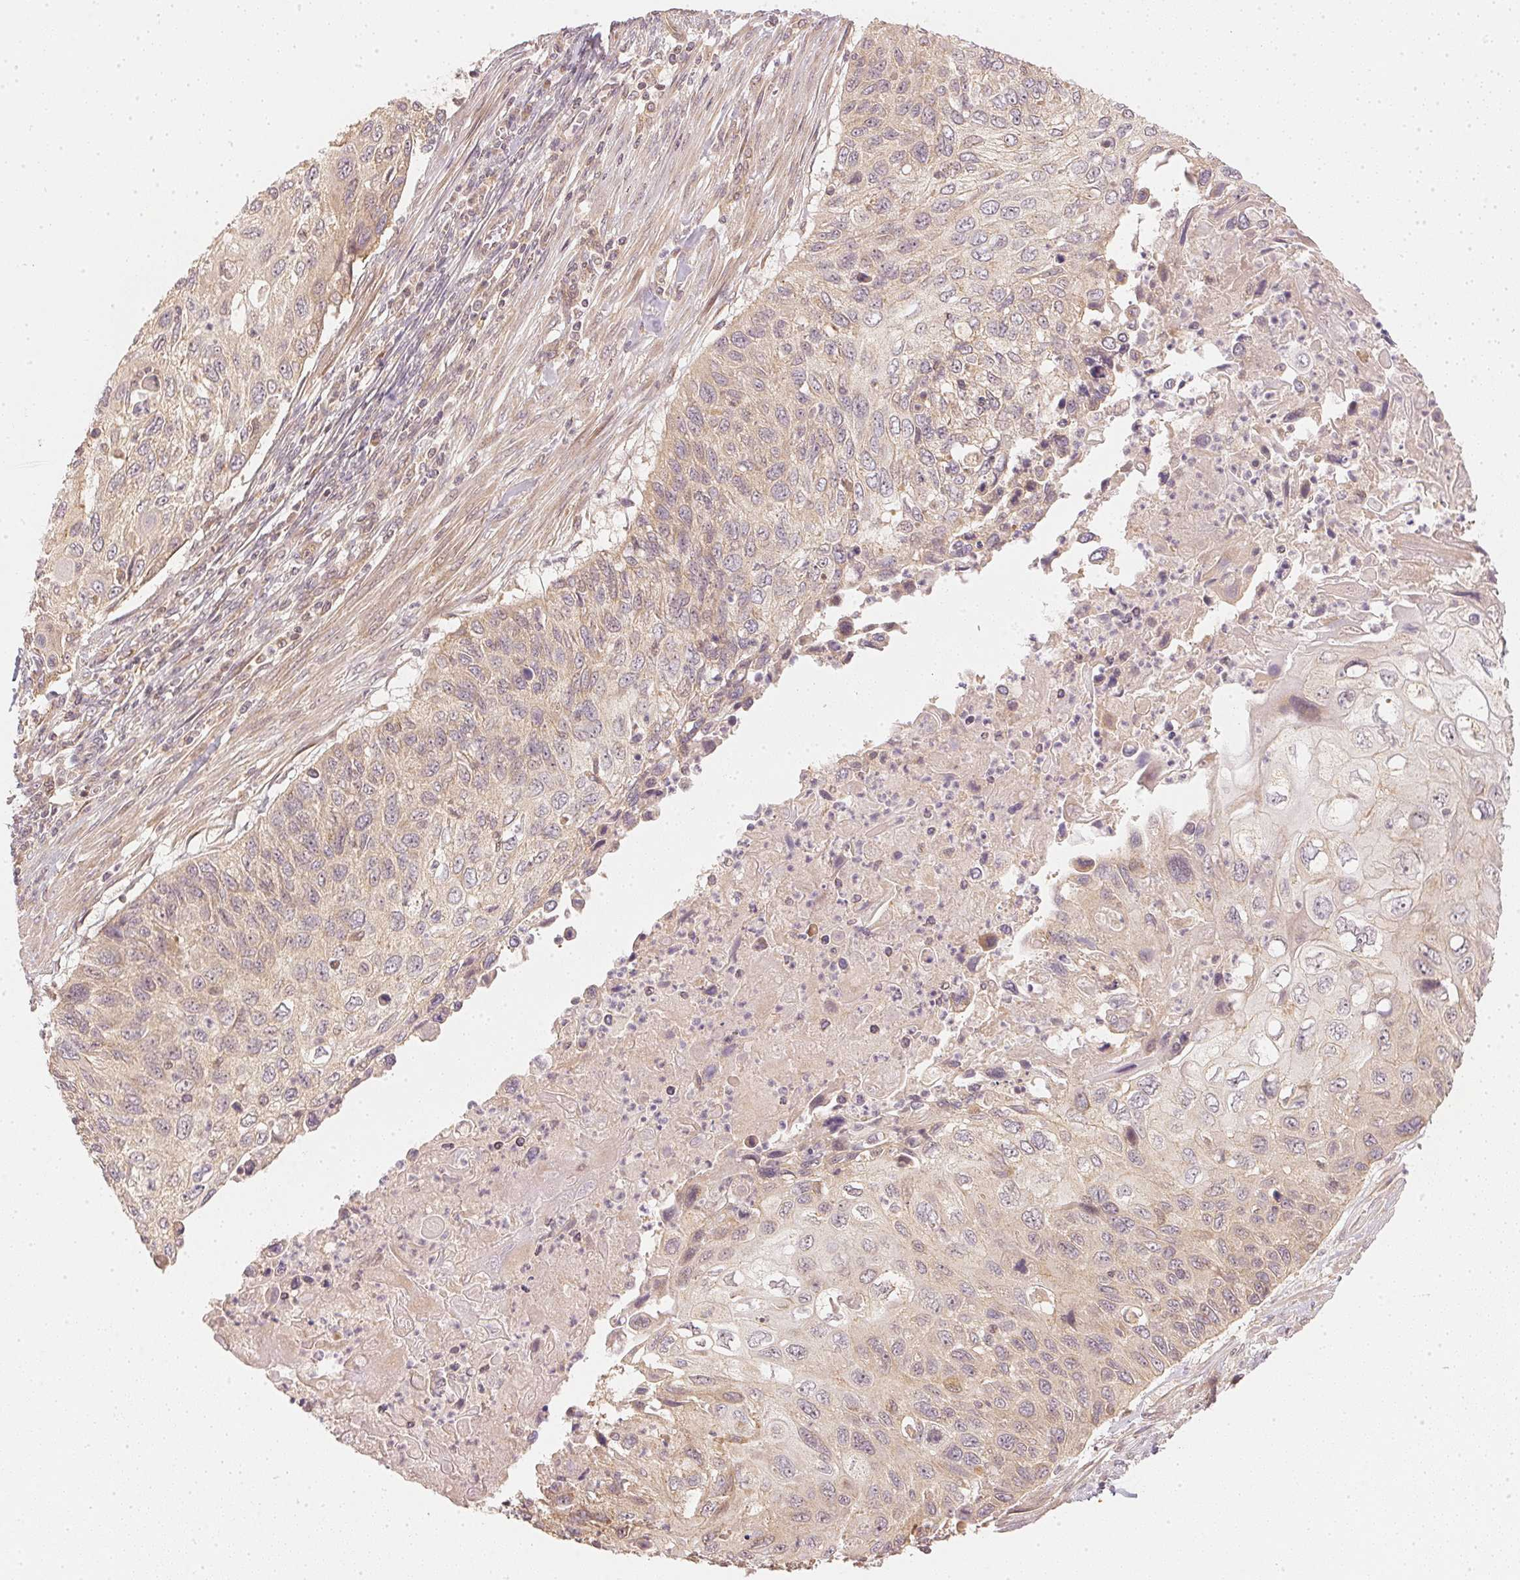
{"staining": {"intensity": "weak", "quantity": "25%-75%", "location": "cytoplasmic/membranous"}, "tissue": "cervical cancer", "cell_type": "Tumor cells", "image_type": "cancer", "snomed": [{"axis": "morphology", "description": "Squamous cell carcinoma, NOS"}, {"axis": "topography", "description": "Cervix"}], "caption": "Protein analysis of squamous cell carcinoma (cervical) tissue exhibits weak cytoplasmic/membranous expression in approximately 25%-75% of tumor cells.", "gene": "WDR54", "patient": {"sex": "female", "age": 70}}